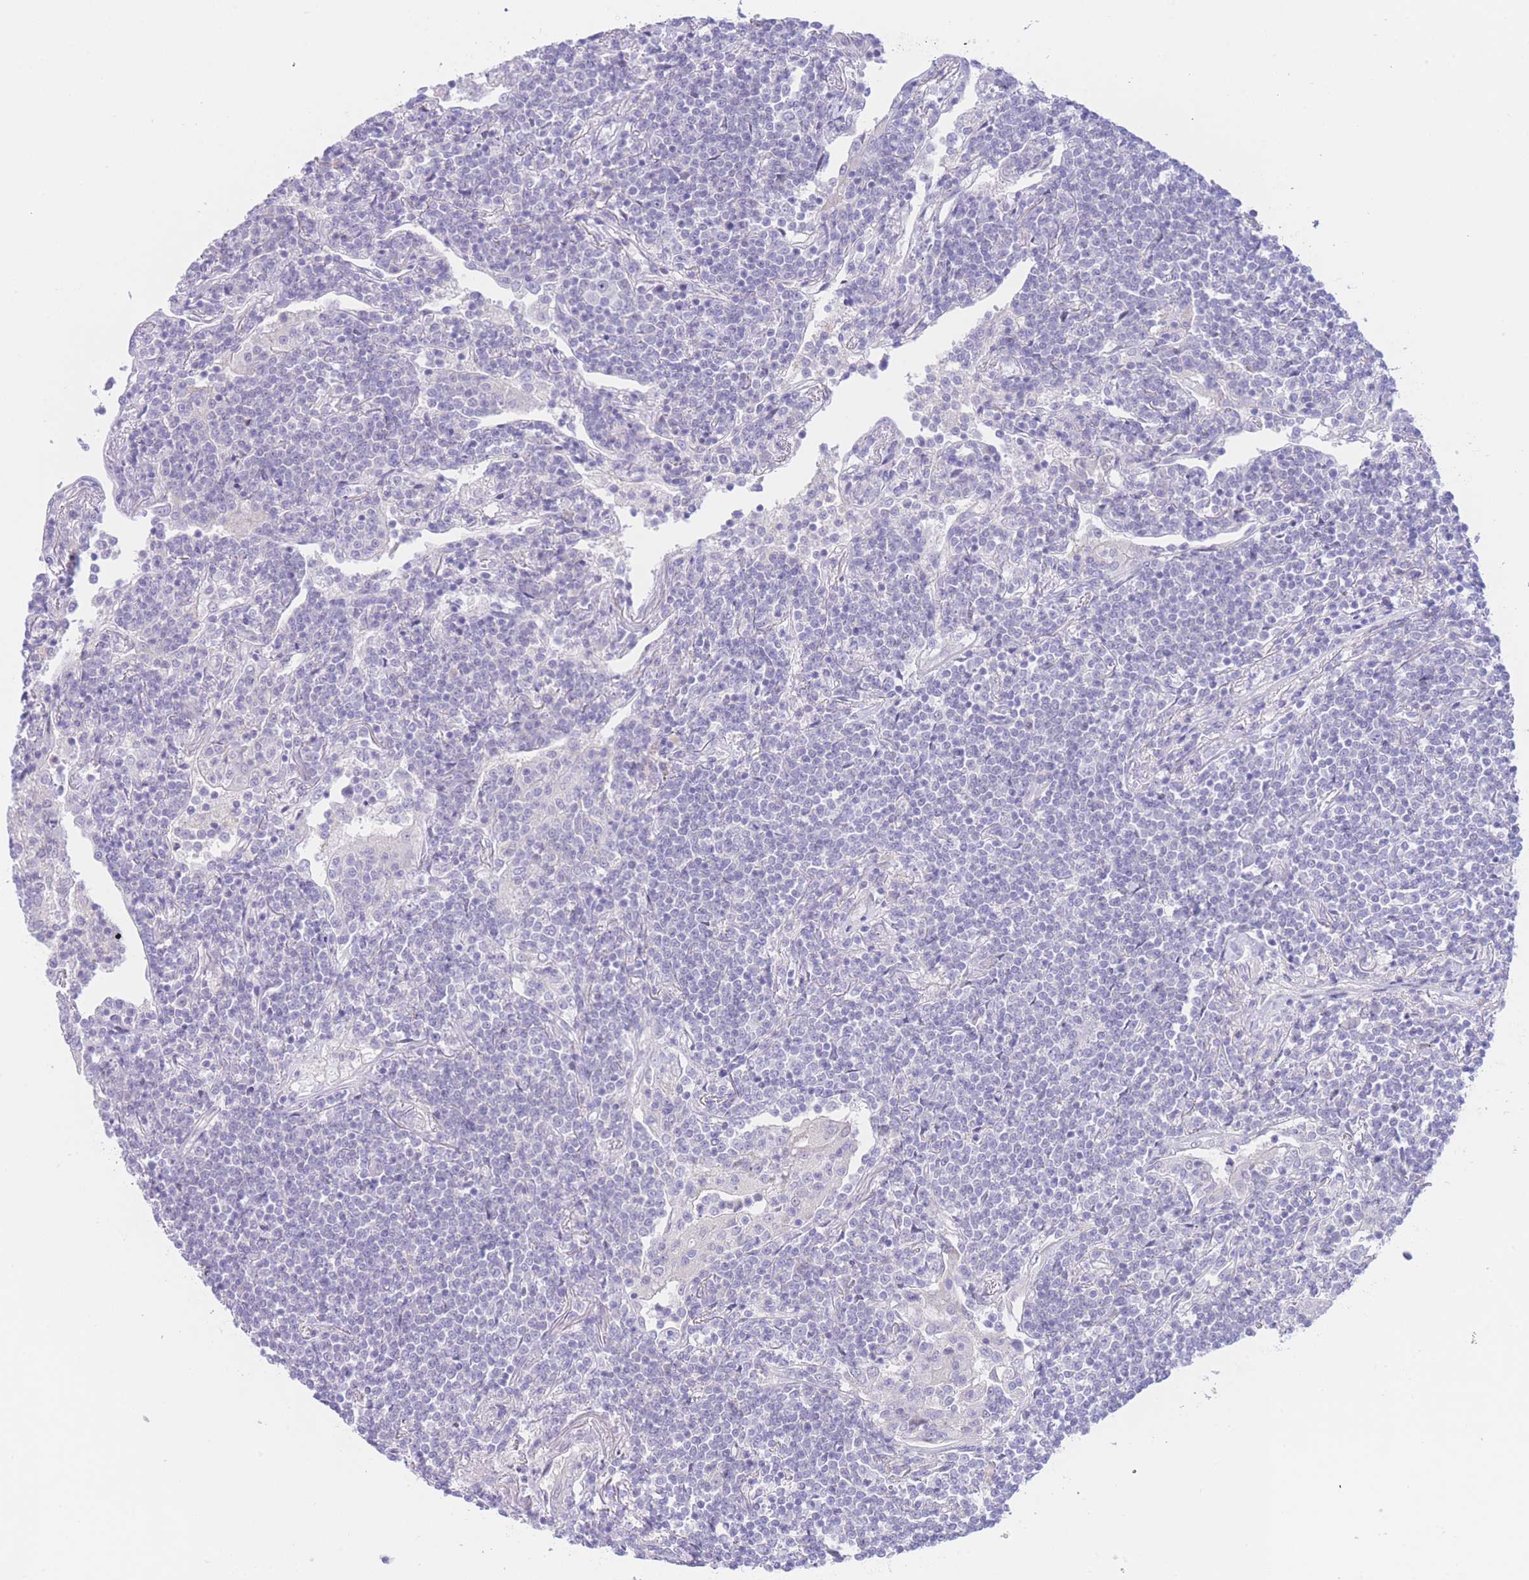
{"staining": {"intensity": "negative", "quantity": "none", "location": "none"}, "tissue": "lymphoma", "cell_type": "Tumor cells", "image_type": "cancer", "snomed": [{"axis": "morphology", "description": "Malignant lymphoma, non-Hodgkin's type, Low grade"}, {"axis": "topography", "description": "Lung"}], "caption": "This is a photomicrograph of immunohistochemistry staining of malignant lymphoma, non-Hodgkin's type (low-grade), which shows no positivity in tumor cells. (Stains: DAB immunohistochemistry with hematoxylin counter stain, Microscopy: brightfield microscopy at high magnification).", "gene": "ZNF212", "patient": {"sex": "female", "age": 71}}